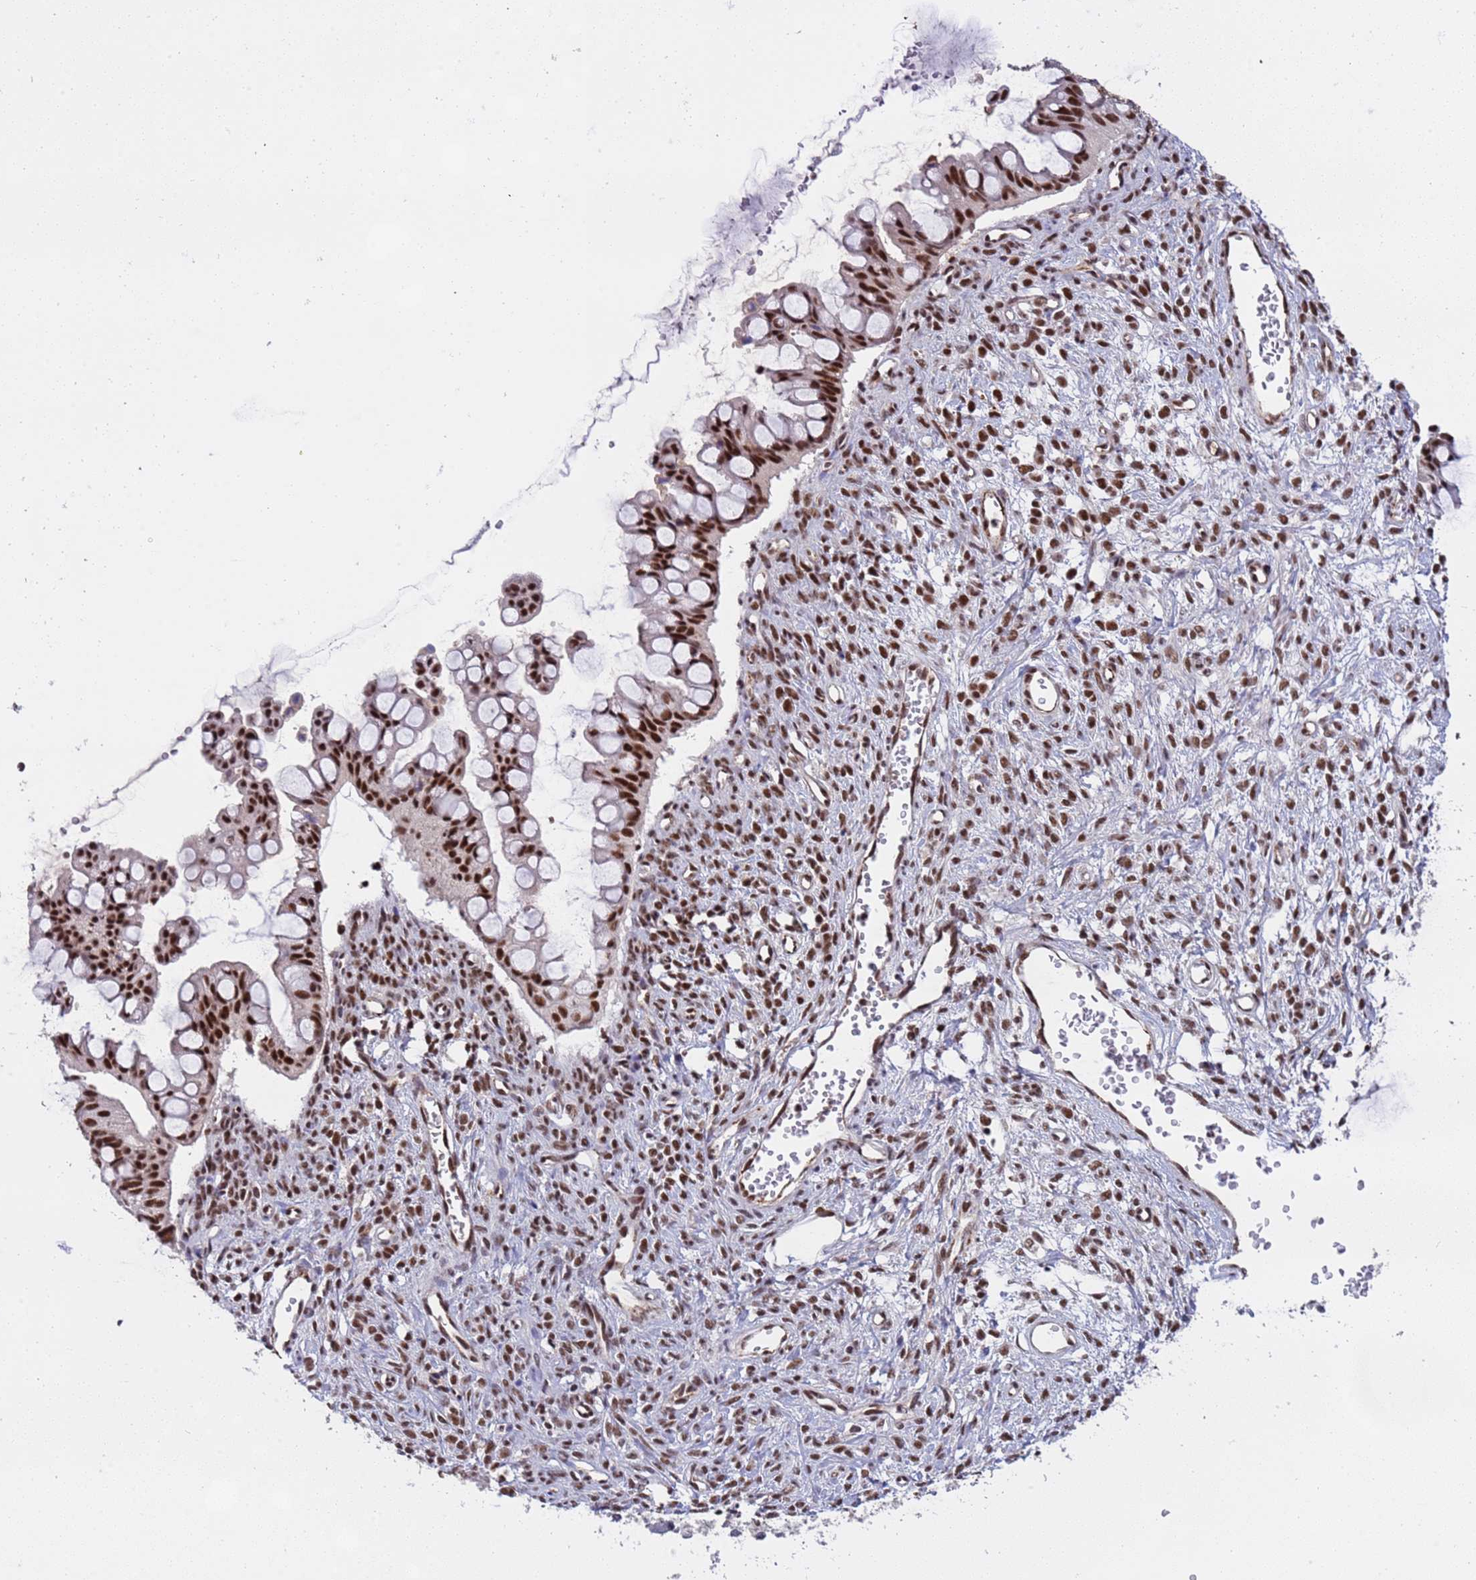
{"staining": {"intensity": "strong", "quantity": ">75%", "location": "nuclear"}, "tissue": "ovarian cancer", "cell_type": "Tumor cells", "image_type": "cancer", "snomed": [{"axis": "morphology", "description": "Cystadenocarcinoma, mucinous, NOS"}, {"axis": "topography", "description": "Ovary"}], "caption": "This photomicrograph shows IHC staining of ovarian mucinous cystadenocarcinoma, with high strong nuclear positivity in approximately >75% of tumor cells.", "gene": "SRRT", "patient": {"sex": "female", "age": 73}}